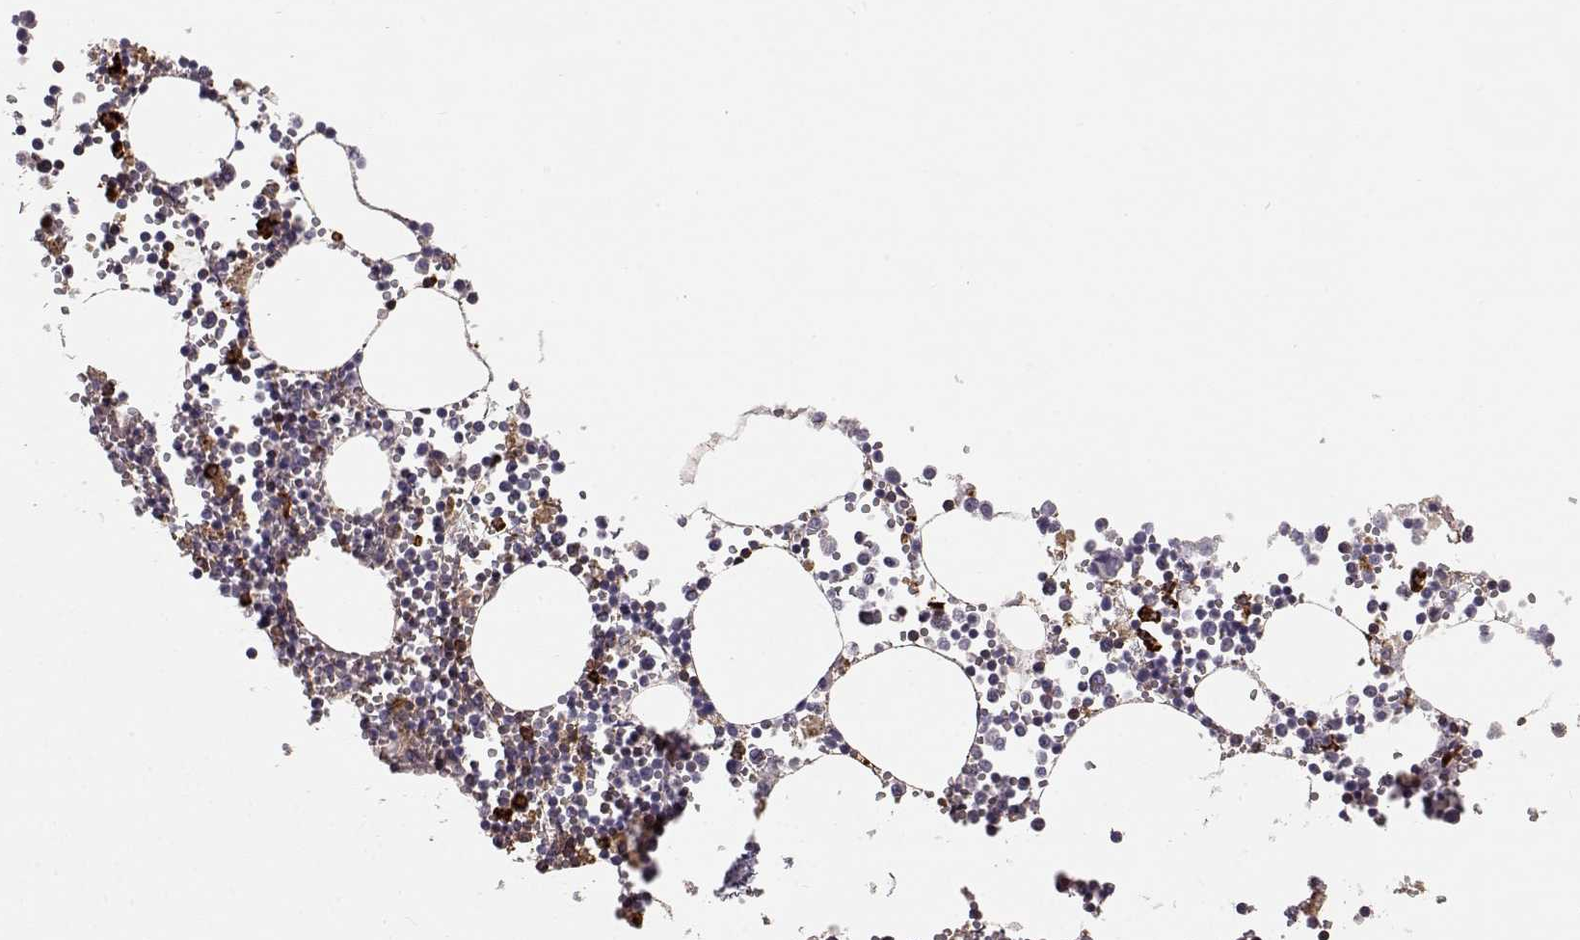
{"staining": {"intensity": "strong", "quantity": "<25%", "location": "cytoplasmic/membranous"}, "tissue": "bone marrow", "cell_type": "Hematopoietic cells", "image_type": "normal", "snomed": [{"axis": "morphology", "description": "Normal tissue, NOS"}, {"axis": "topography", "description": "Bone marrow"}], "caption": "Immunohistochemistry of unremarkable human bone marrow demonstrates medium levels of strong cytoplasmic/membranous staining in about <25% of hematopoietic cells. (DAB (3,3'-diaminobenzidine) IHC with brightfield microscopy, high magnification).", "gene": "CCNF", "patient": {"sex": "male", "age": 54}}